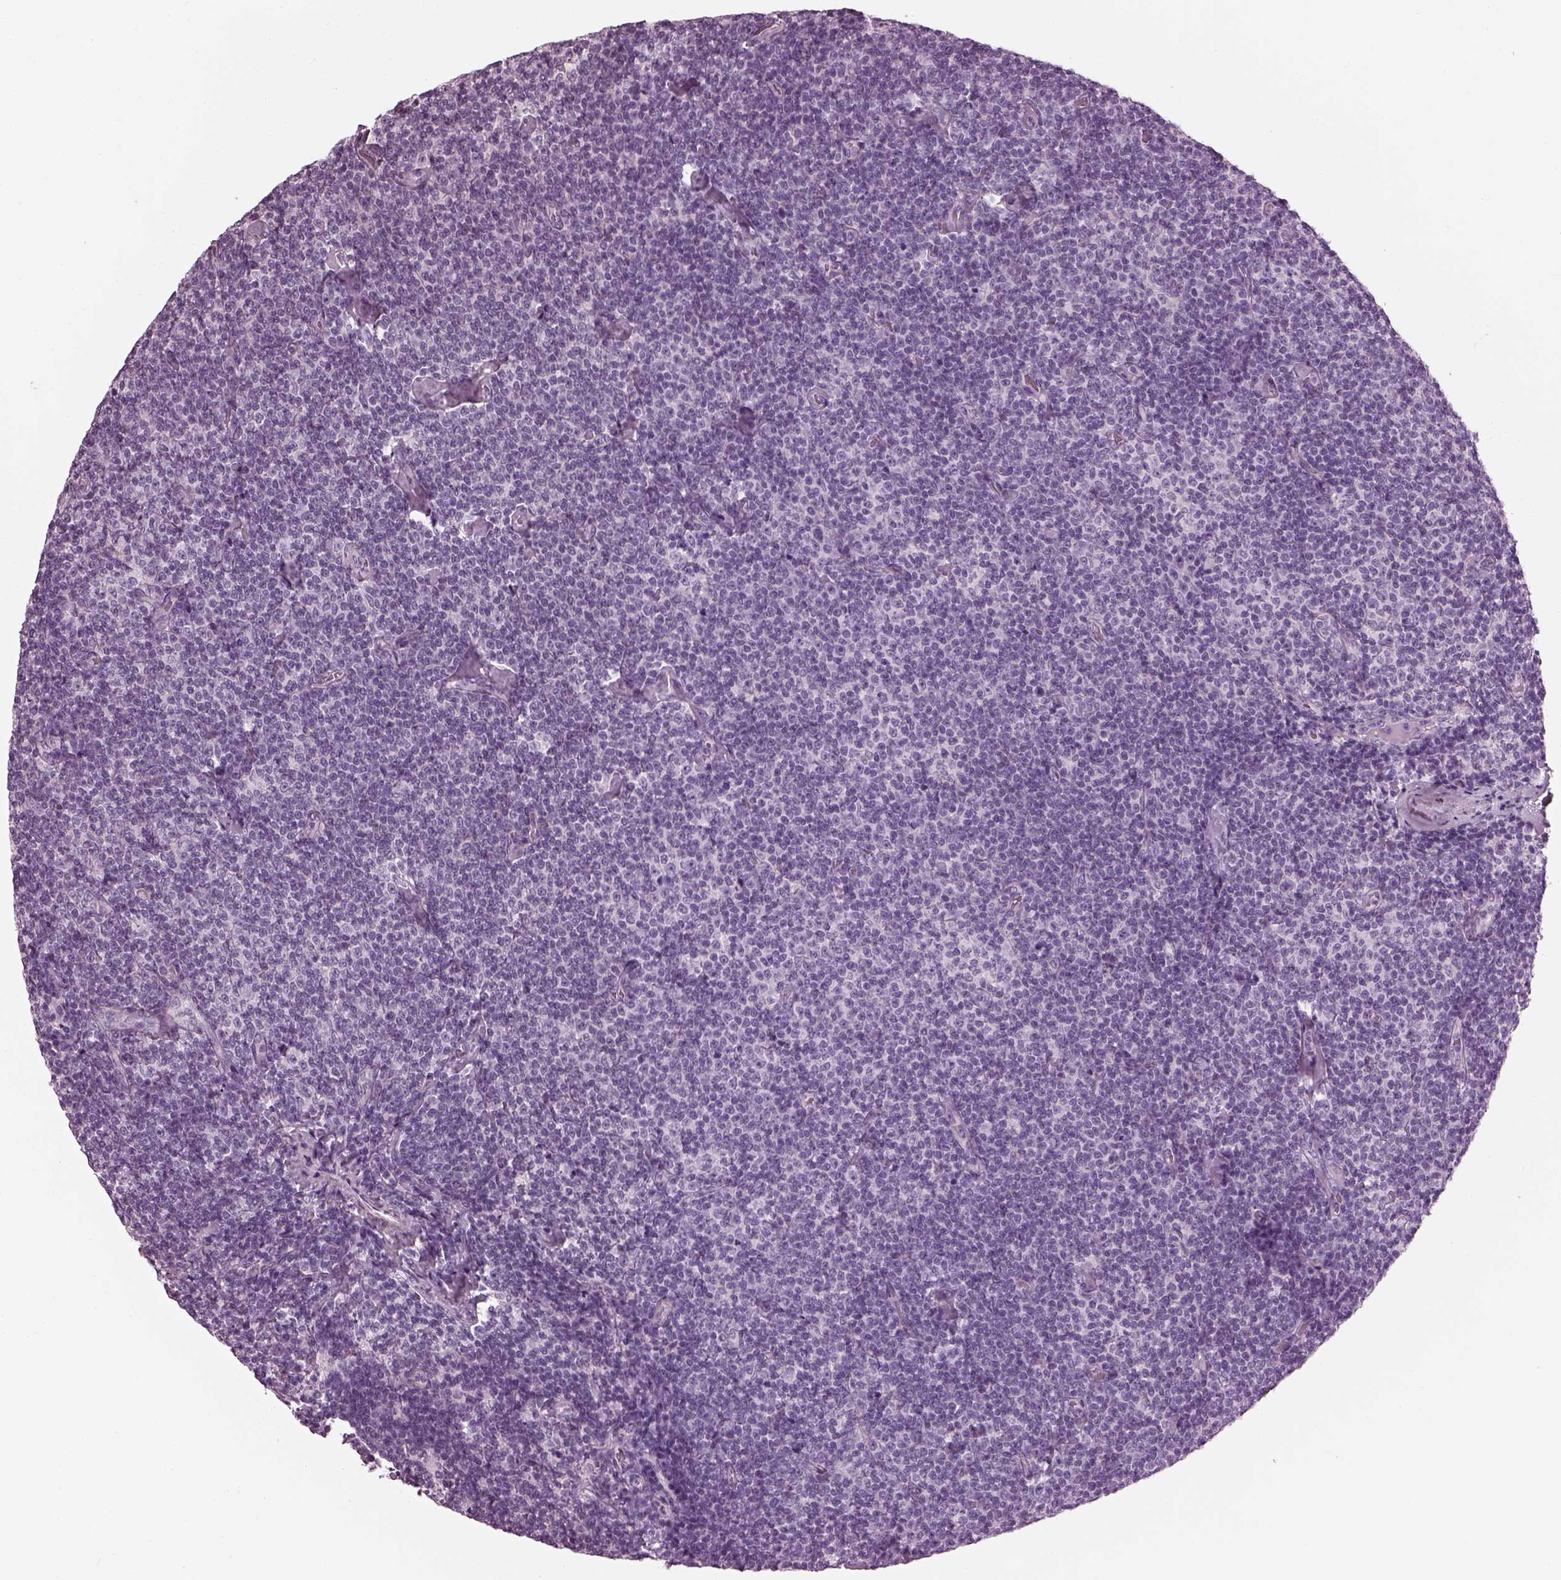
{"staining": {"intensity": "negative", "quantity": "none", "location": "none"}, "tissue": "lymphoma", "cell_type": "Tumor cells", "image_type": "cancer", "snomed": [{"axis": "morphology", "description": "Malignant lymphoma, non-Hodgkin's type, Low grade"}, {"axis": "topography", "description": "Lymph node"}], "caption": "Immunohistochemistry photomicrograph of neoplastic tissue: malignant lymphoma, non-Hodgkin's type (low-grade) stained with DAB (3,3'-diaminobenzidine) demonstrates no significant protein expression in tumor cells.", "gene": "BFSP1", "patient": {"sex": "male", "age": 81}}